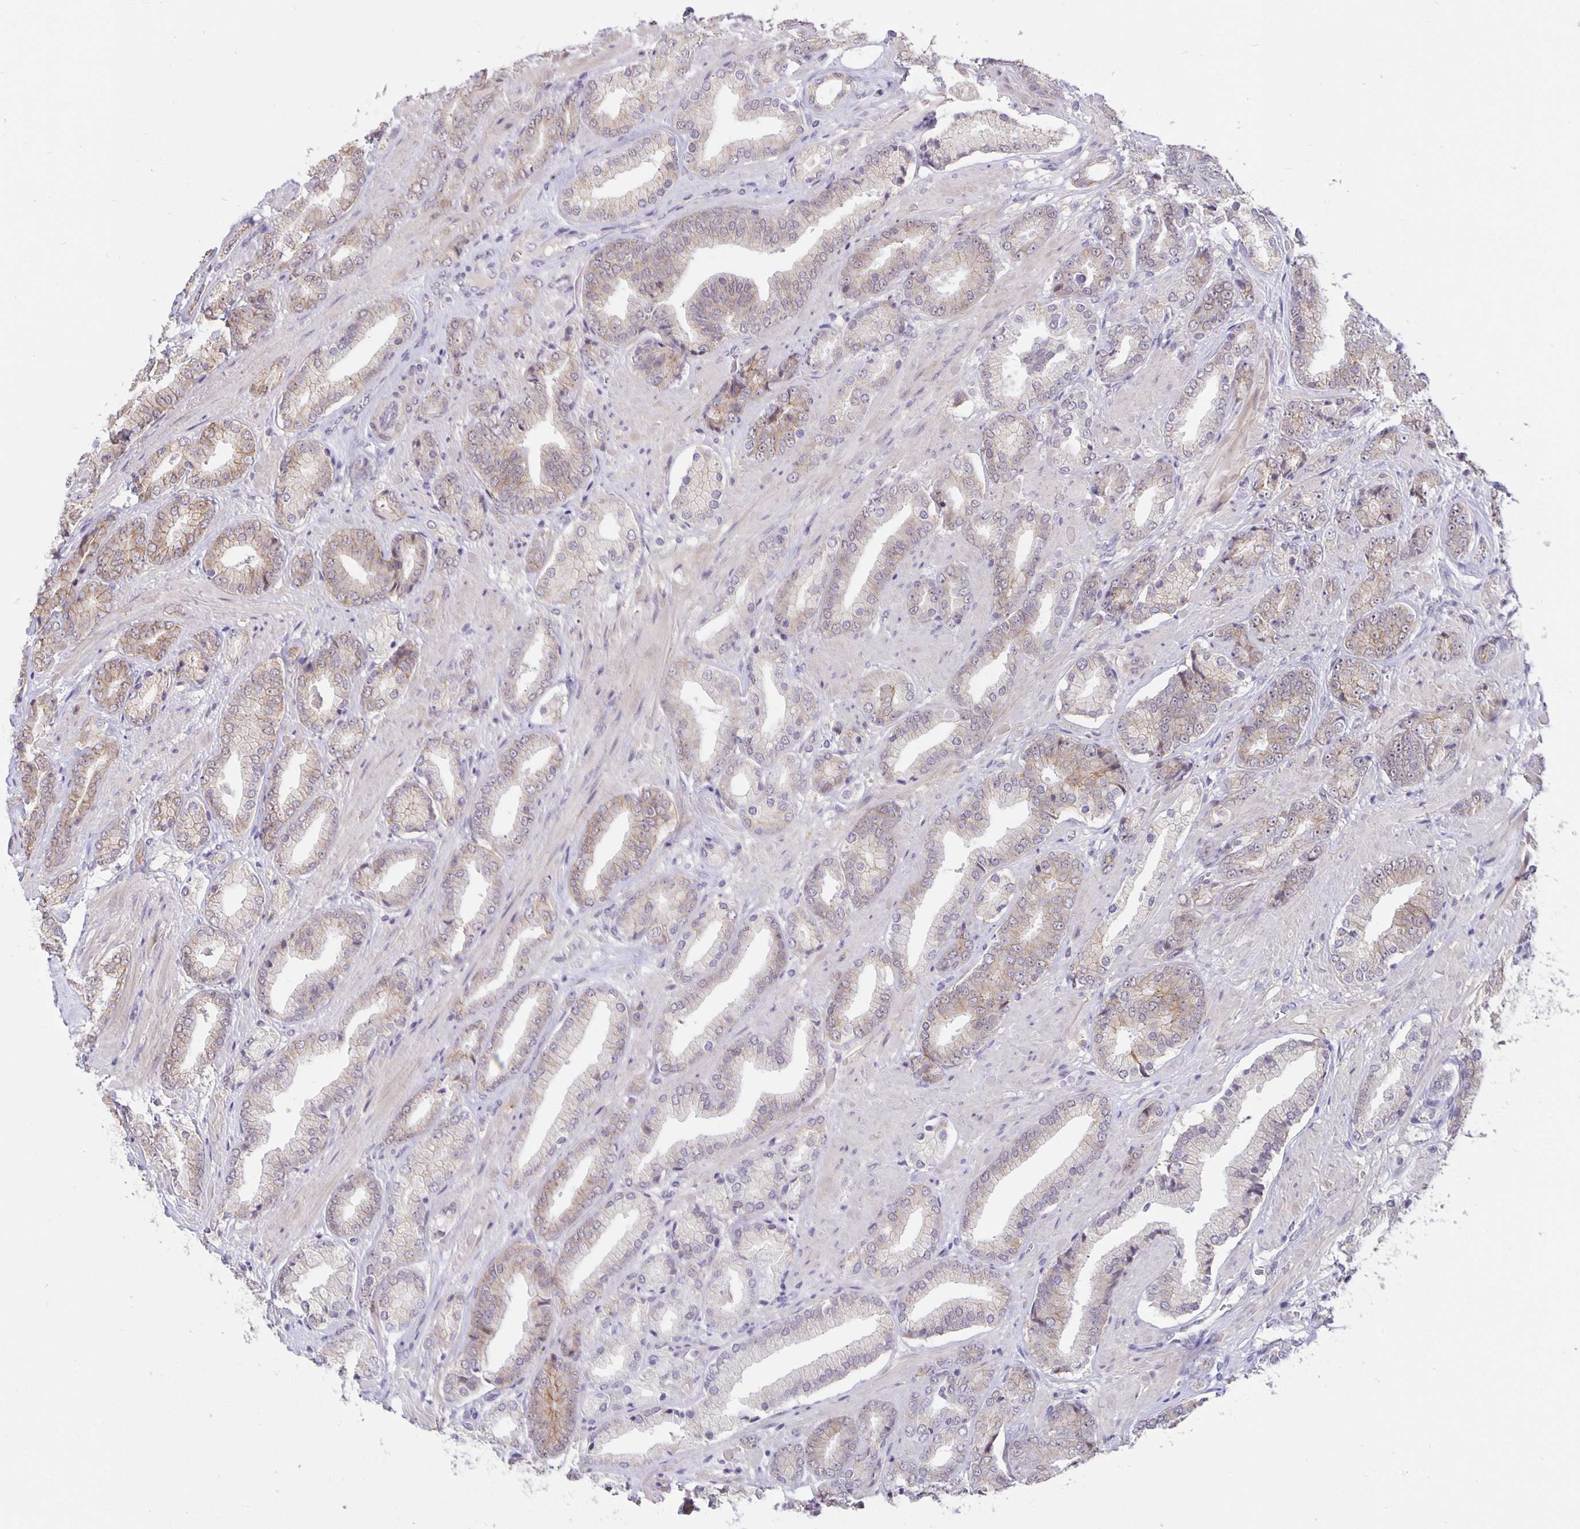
{"staining": {"intensity": "weak", "quantity": "<25%", "location": "cytoplasmic/membranous"}, "tissue": "prostate cancer", "cell_type": "Tumor cells", "image_type": "cancer", "snomed": [{"axis": "morphology", "description": "Adenocarcinoma, High grade"}, {"axis": "topography", "description": "Prostate"}], "caption": "Tumor cells are negative for protein expression in human prostate cancer (high-grade adenocarcinoma).", "gene": "ARVCF", "patient": {"sex": "male", "age": 56}}